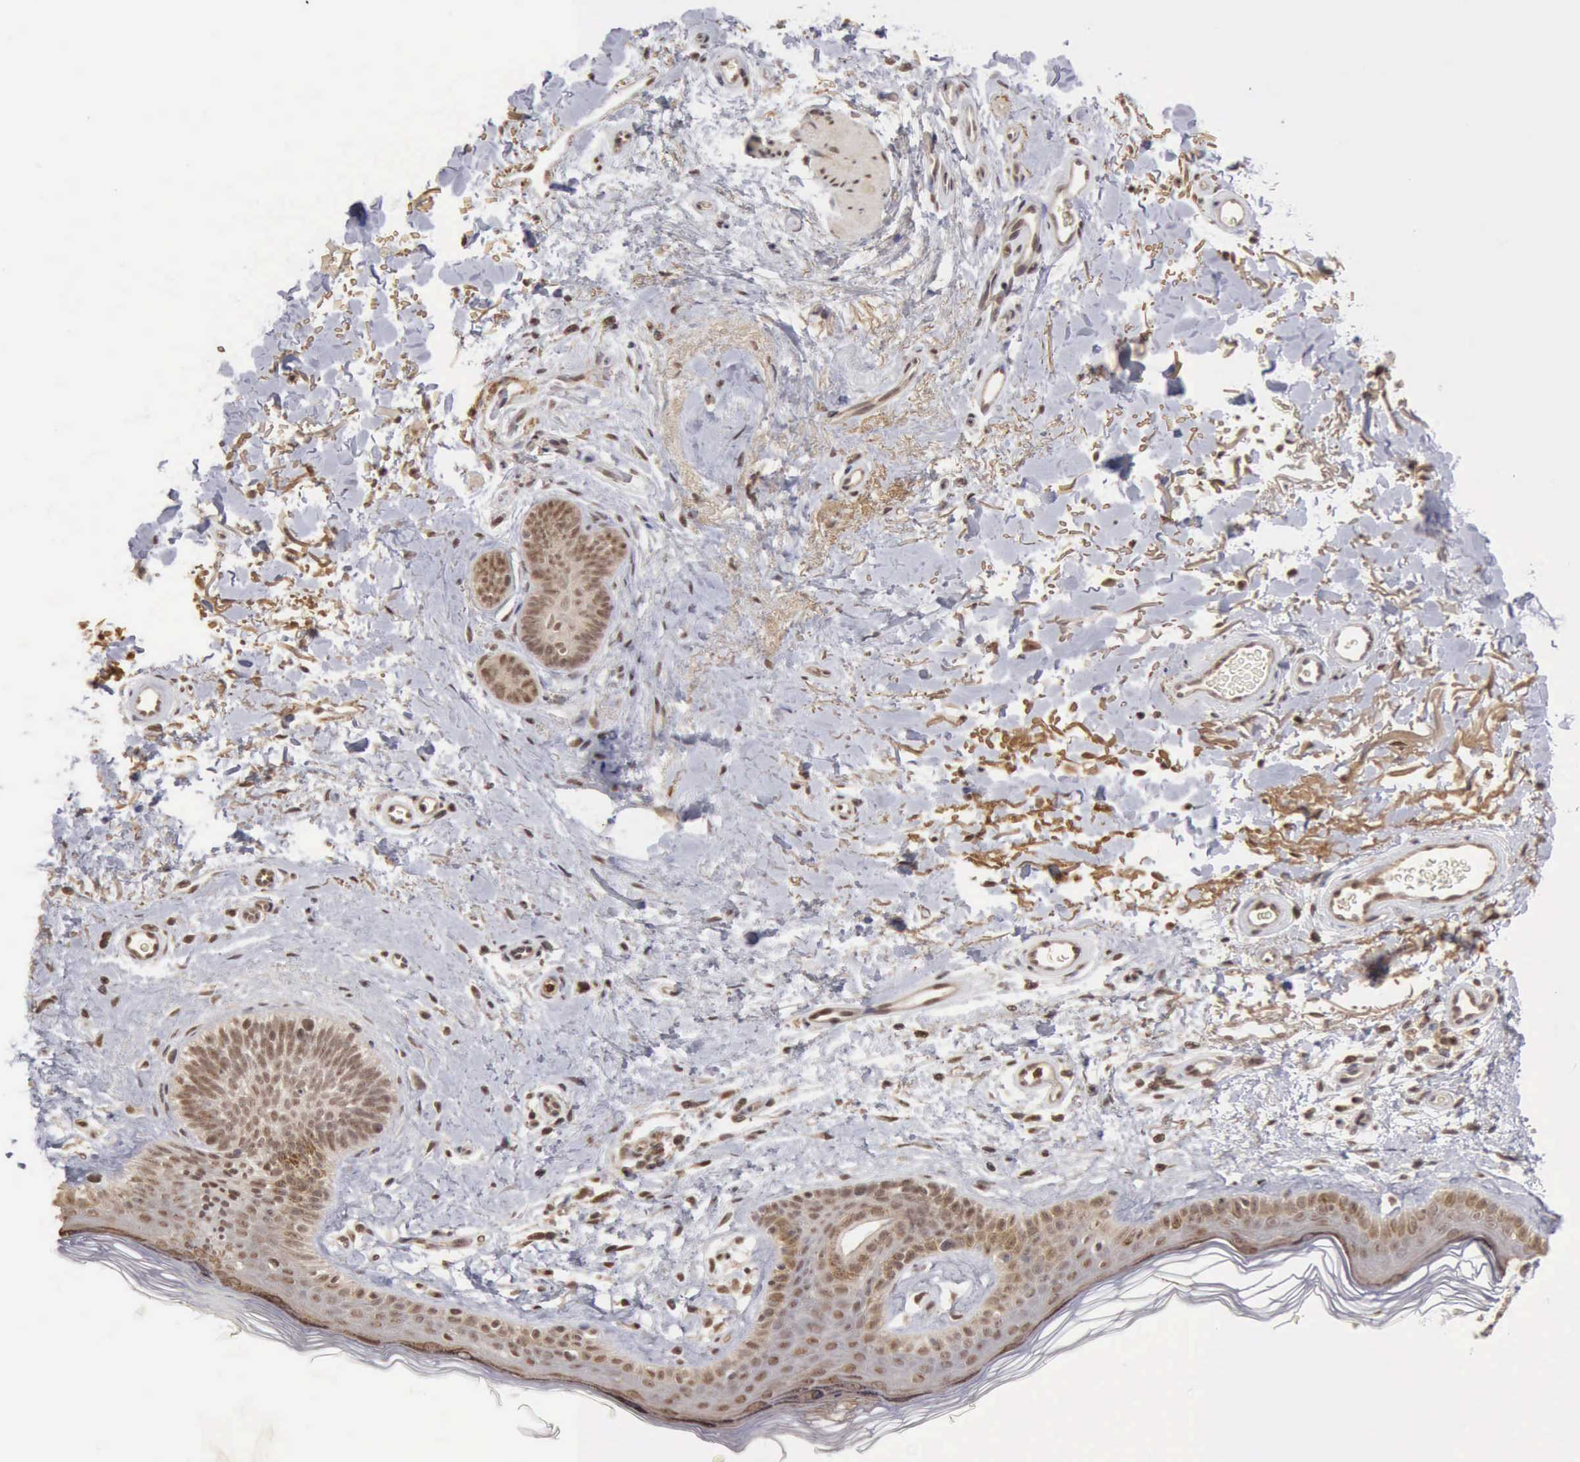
{"staining": {"intensity": "moderate", "quantity": ">75%", "location": "nuclear"}, "tissue": "skin", "cell_type": "Fibroblasts", "image_type": "normal", "snomed": [{"axis": "morphology", "description": "Normal tissue, NOS"}, {"axis": "topography", "description": "Skin"}], "caption": "Skin stained with a brown dye reveals moderate nuclear positive staining in about >75% of fibroblasts.", "gene": "CDKN2A", "patient": {"sex": "male", "age": 63}}